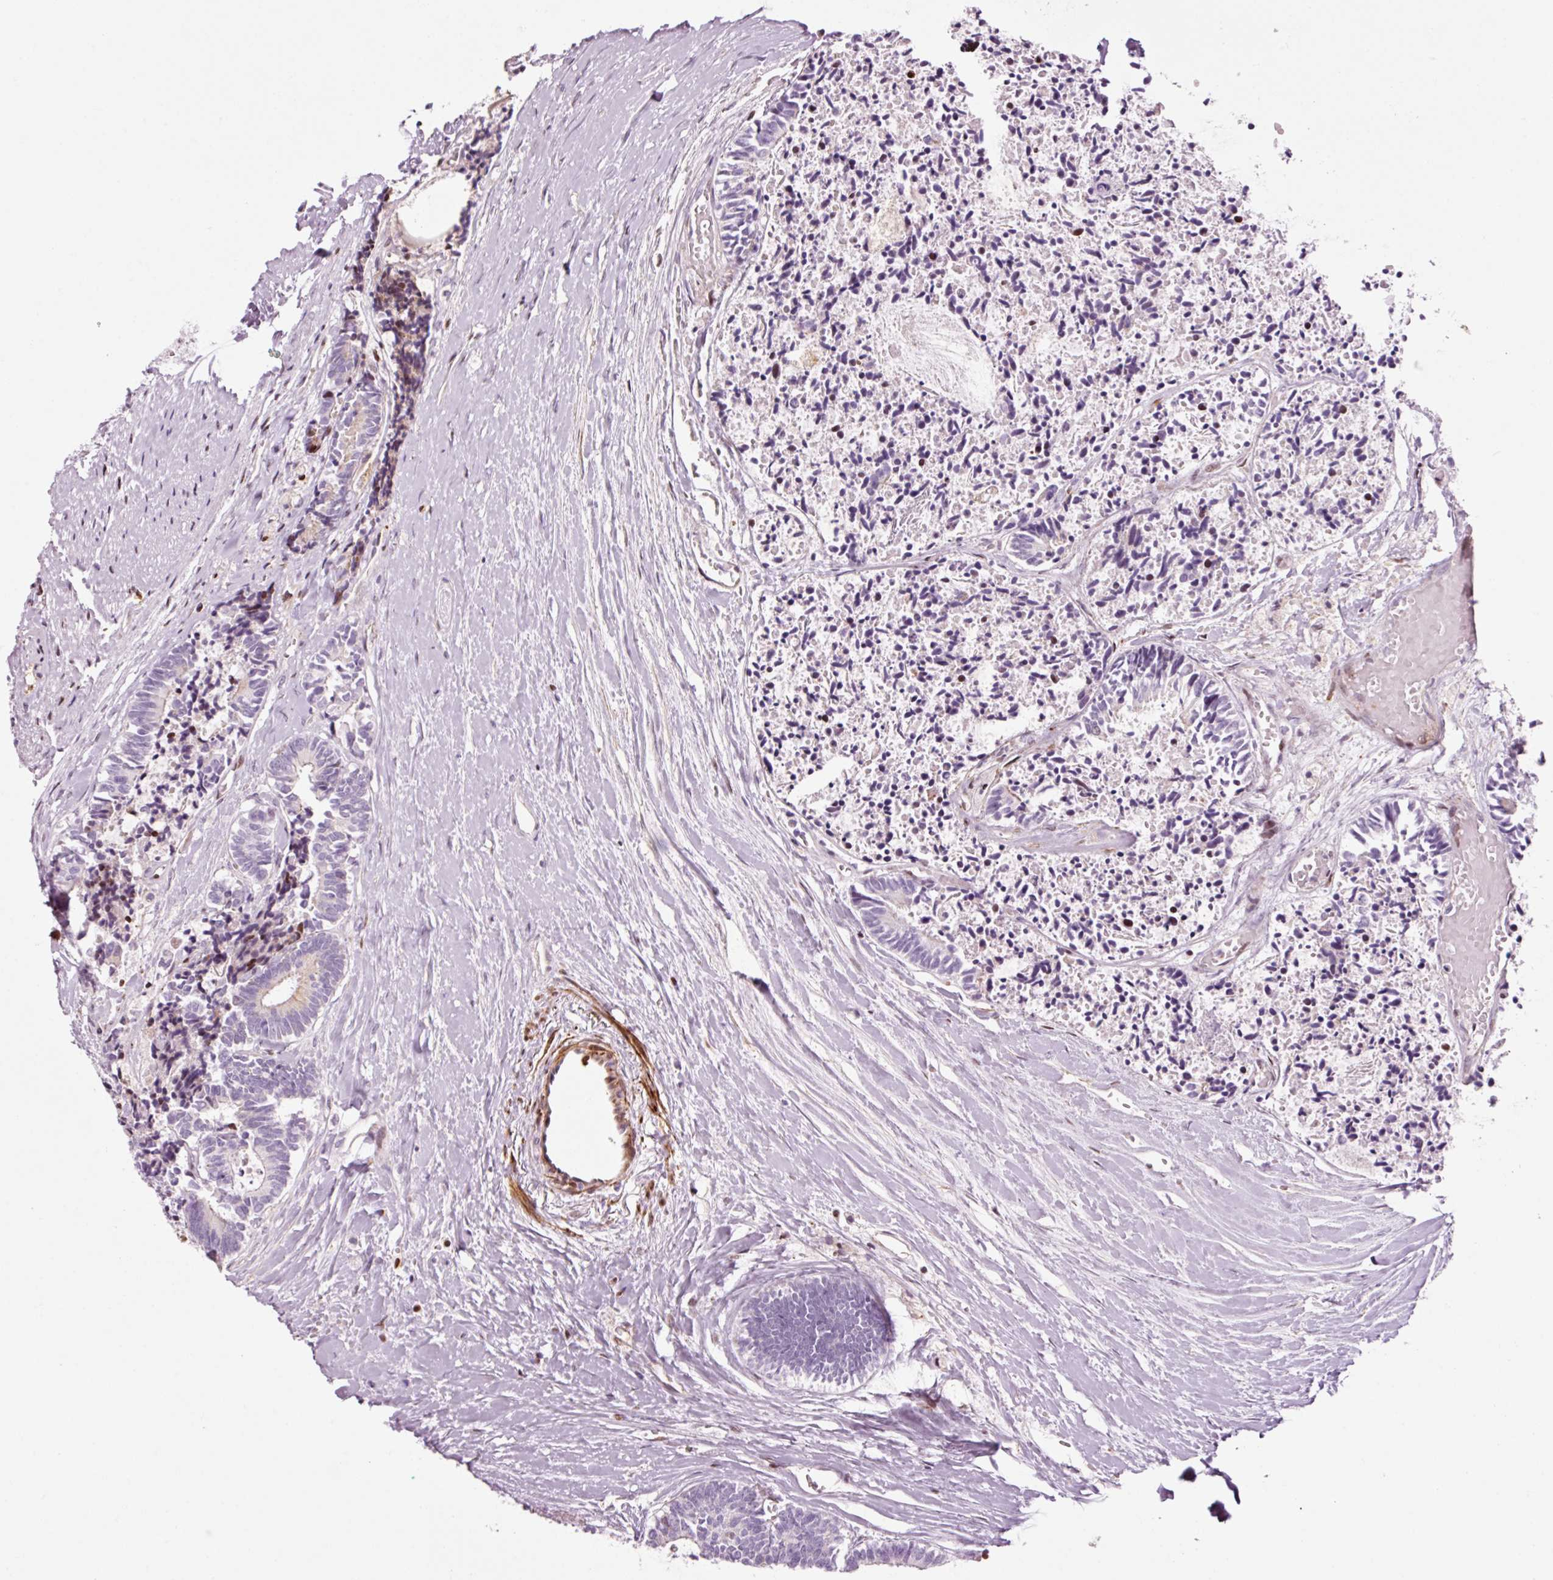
{"staining": {"intensity": "negative", "quantity": "none", "location": "none"}, "tissue": "colorectal cancer", "cell_type": "Tumor cells", "image_type": "cancer", "snomed": [{"axis": "morphology", "description": "Adenocarcinoma, NOS"}, {"axis": "topography", "description": "Colon"}, {"axis": "topography", "description": "Rectum"}], "caption": "Adenocarcinoma (colorectal) was stained to show a protein in brown. There is no significant expression in tumor cells.", "gene": "ANKRD20A1", "patient": {"sex": "male", "age": 57}}